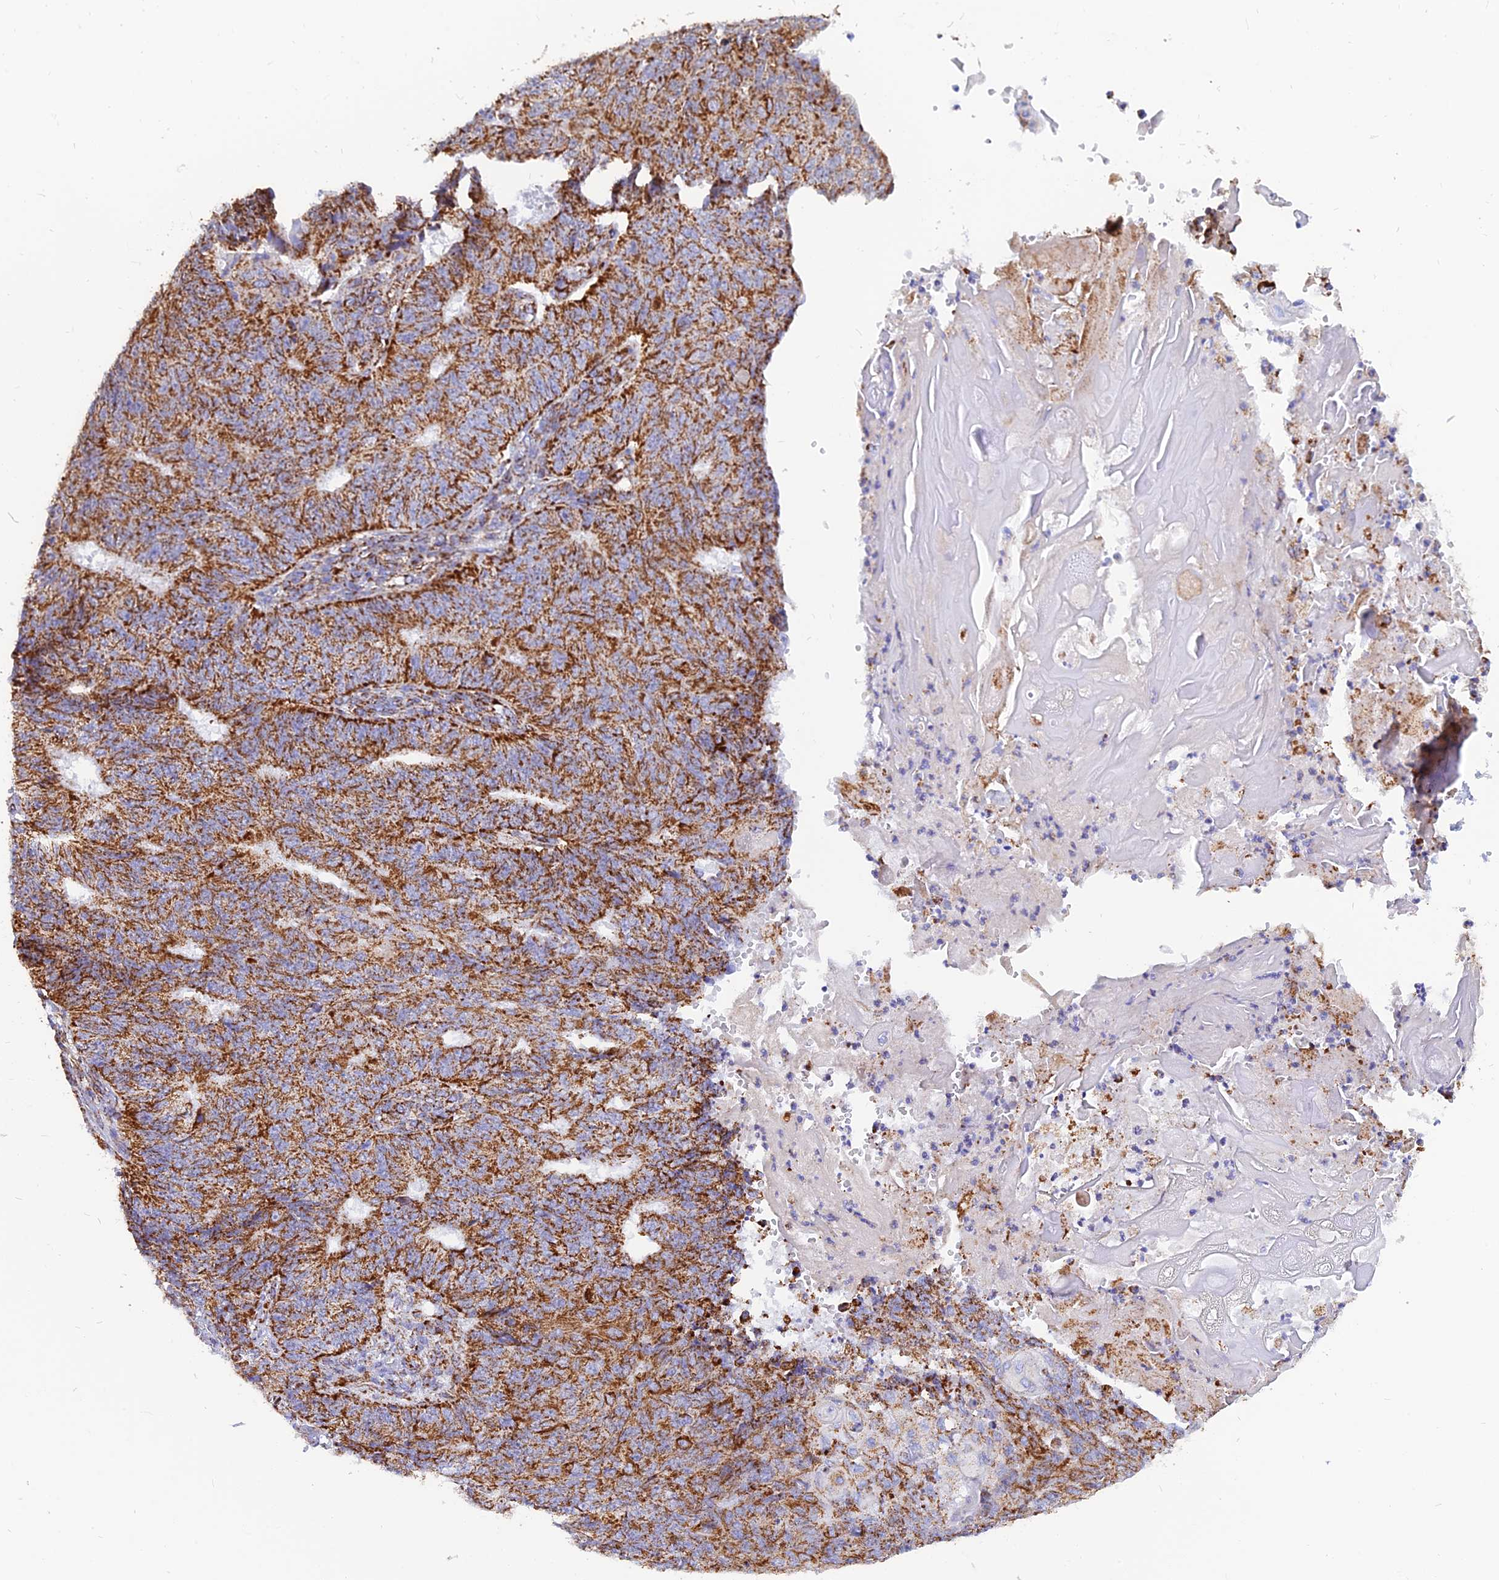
{"staining": {"intensity": "moderate", "quantity": ">75%", "location": "cytoplasmic/membranous"}, "tissue": "endometrial cancer", "cell_type": "Tumor cells", "image_type": "cancer", "snomed": [{"axis": "morphology", "description": "Adenocarcinoma, NOS"}, {"axis": "topography", "description": "Endometrium"}], "caption": "Immunohistochemistry (IHC) staining of endometrial cancer (adenocarcinoma), which exhibits medium levels of moderate cytoplasmic/membranous staining in approximately >75% of tumor cells indicating moderate cytoplasmic/membranous protein staining. The staining was performed using DAB (brown) for protein detection and nuclei were counterstained in hematoxylin (blue).", "gene": "NDUFB6", "patient": {"sex": "female", "age": 32}}